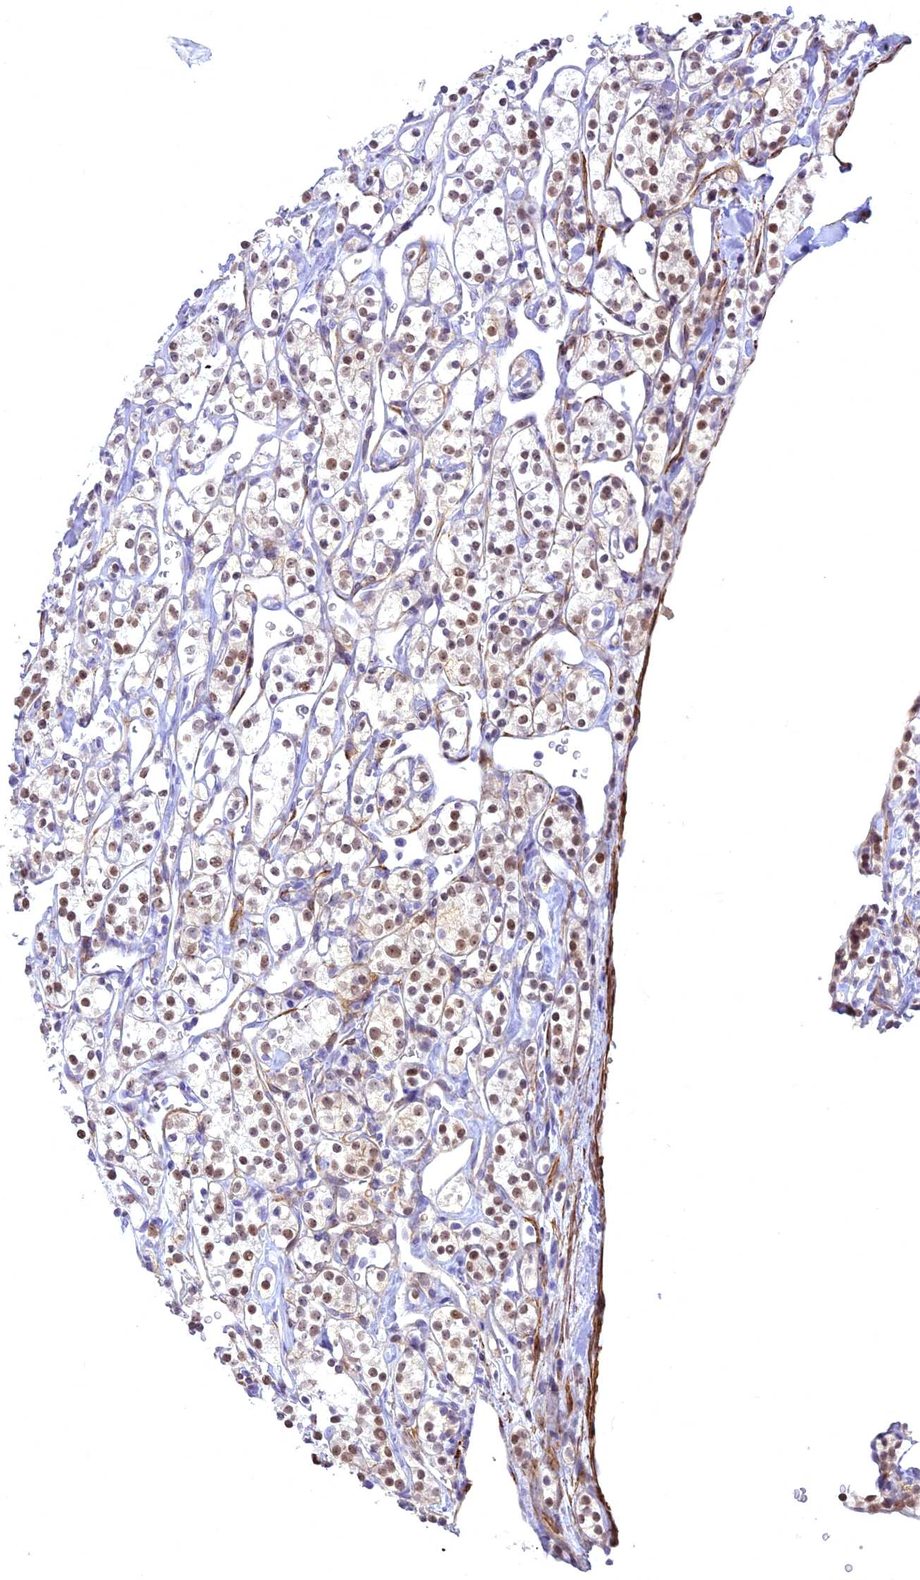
{"staining": {"intensity": "moderate", "quantity": ">75%", "location": "nuclear"}, "tissue": "renal cancer", "cell_type": "Tumor cells", "image_type": "cancer", "snomed": [{"axis": "morphology", "description": "Adenocarcinoma, NOS"}, {"axis": "topography", "description": "Kidney"}], "caption": "Renal cancer (adenocarcinoma) tissue displays moderate nuclear staining in about >75% of tumor cells", "gene": "CENPV", "patient": {"sex": "male", "age": 77}}